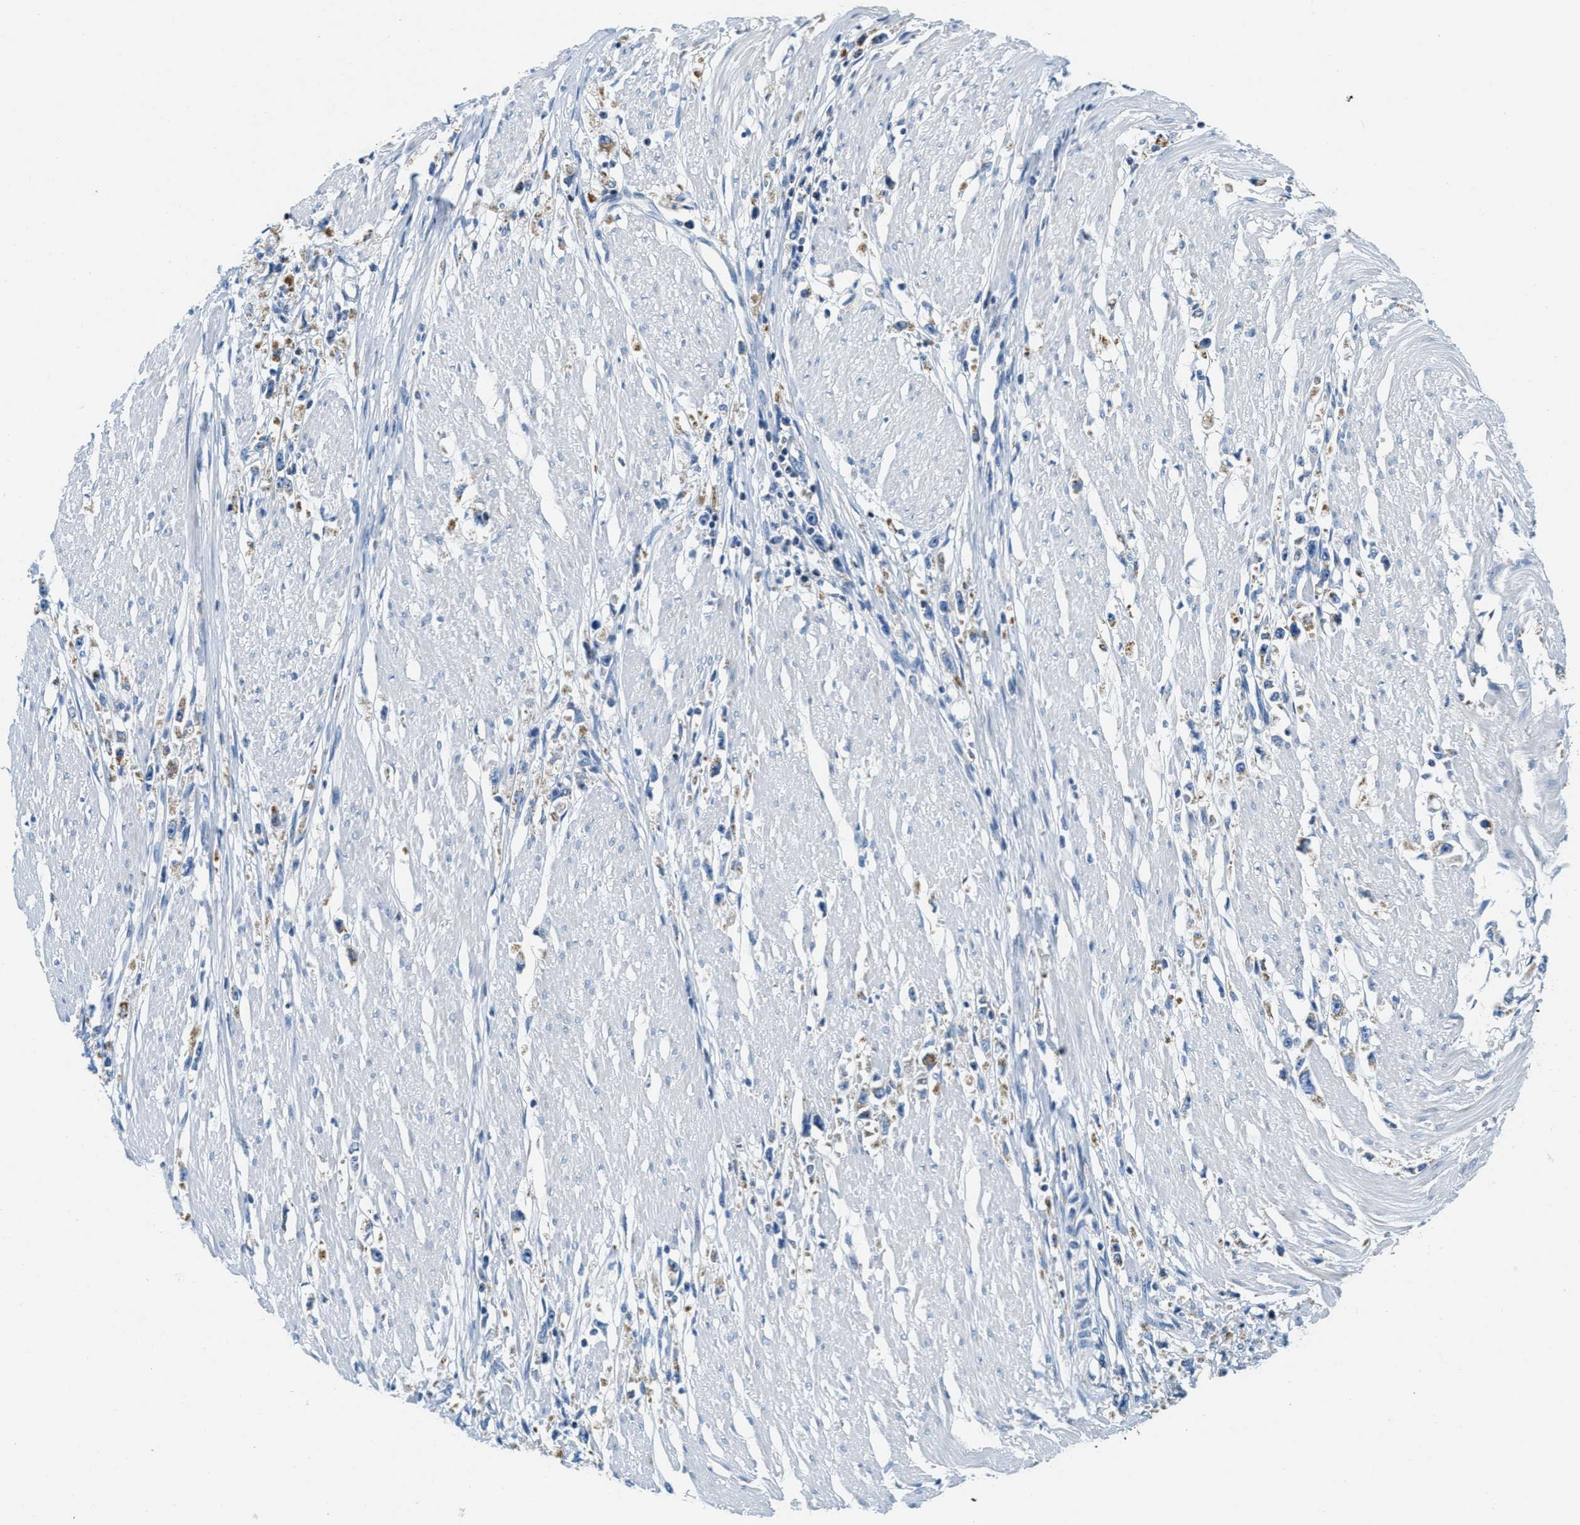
{"staining": {"intensity": "weak", "quantity": "25%-75%", "location": "cytoplasmic/membranous"}, "tissue": "stomach cancer", "cell_type": "Tumor cells", "image_type": "cancer", "snomed": [{"axis": "morphology", "description": "Adenocarcinoma, NOS"}, {"axis": "topography", "description": "Stomach"}], "caption": "The histopathology image displays a brown stain indicating the presence of a protein in the cytoplasmic/membranous of tumor cells in adenocarcinoma (stomach).", "gene": "CA4", "patient": {"sex": "female", "age": 59}}